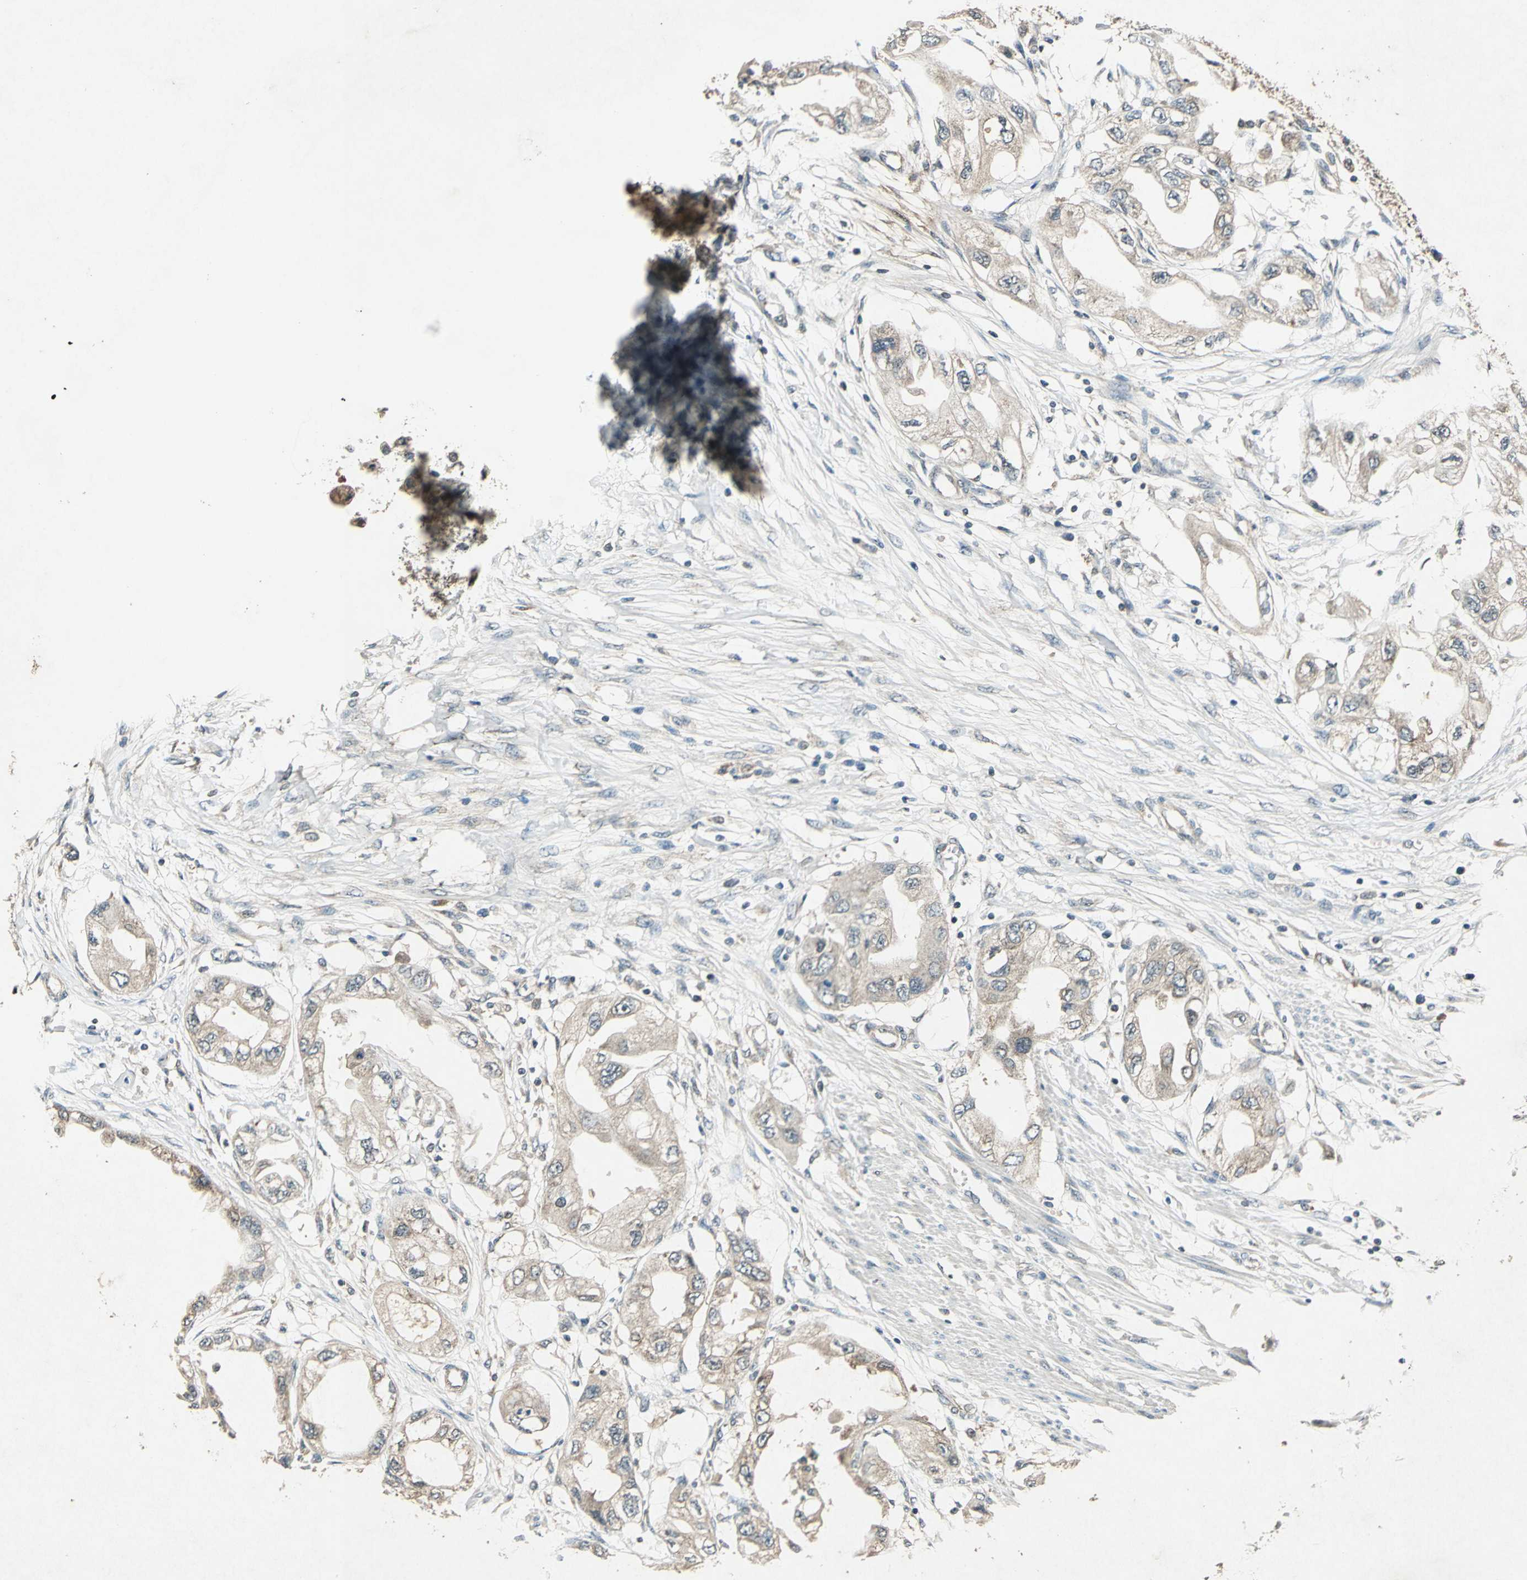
{"staining": {"intensity": "weak", "quantity": ">75%", "location": "cytoplasmic/membranous"}, "tissue": "endometrial cancer", "cell_type": "Tumor cells", "image_type": "cancer", "snomed": [{"axis": "morphology", "description": "Adenocarcinoma, NOS"}, {"axis": "topography", "description": "Endometrium"}], "caption": "A micrograph of adenocarcinoma (endometrial) stained for a protein exhibits weak cytoplasmic/membranous brown staining in tumor cells. (DAB IHC with brightfield microscopy, high magnification).", "gene": "AHSA1", "patient": {"sex": "female", "age": 67}}